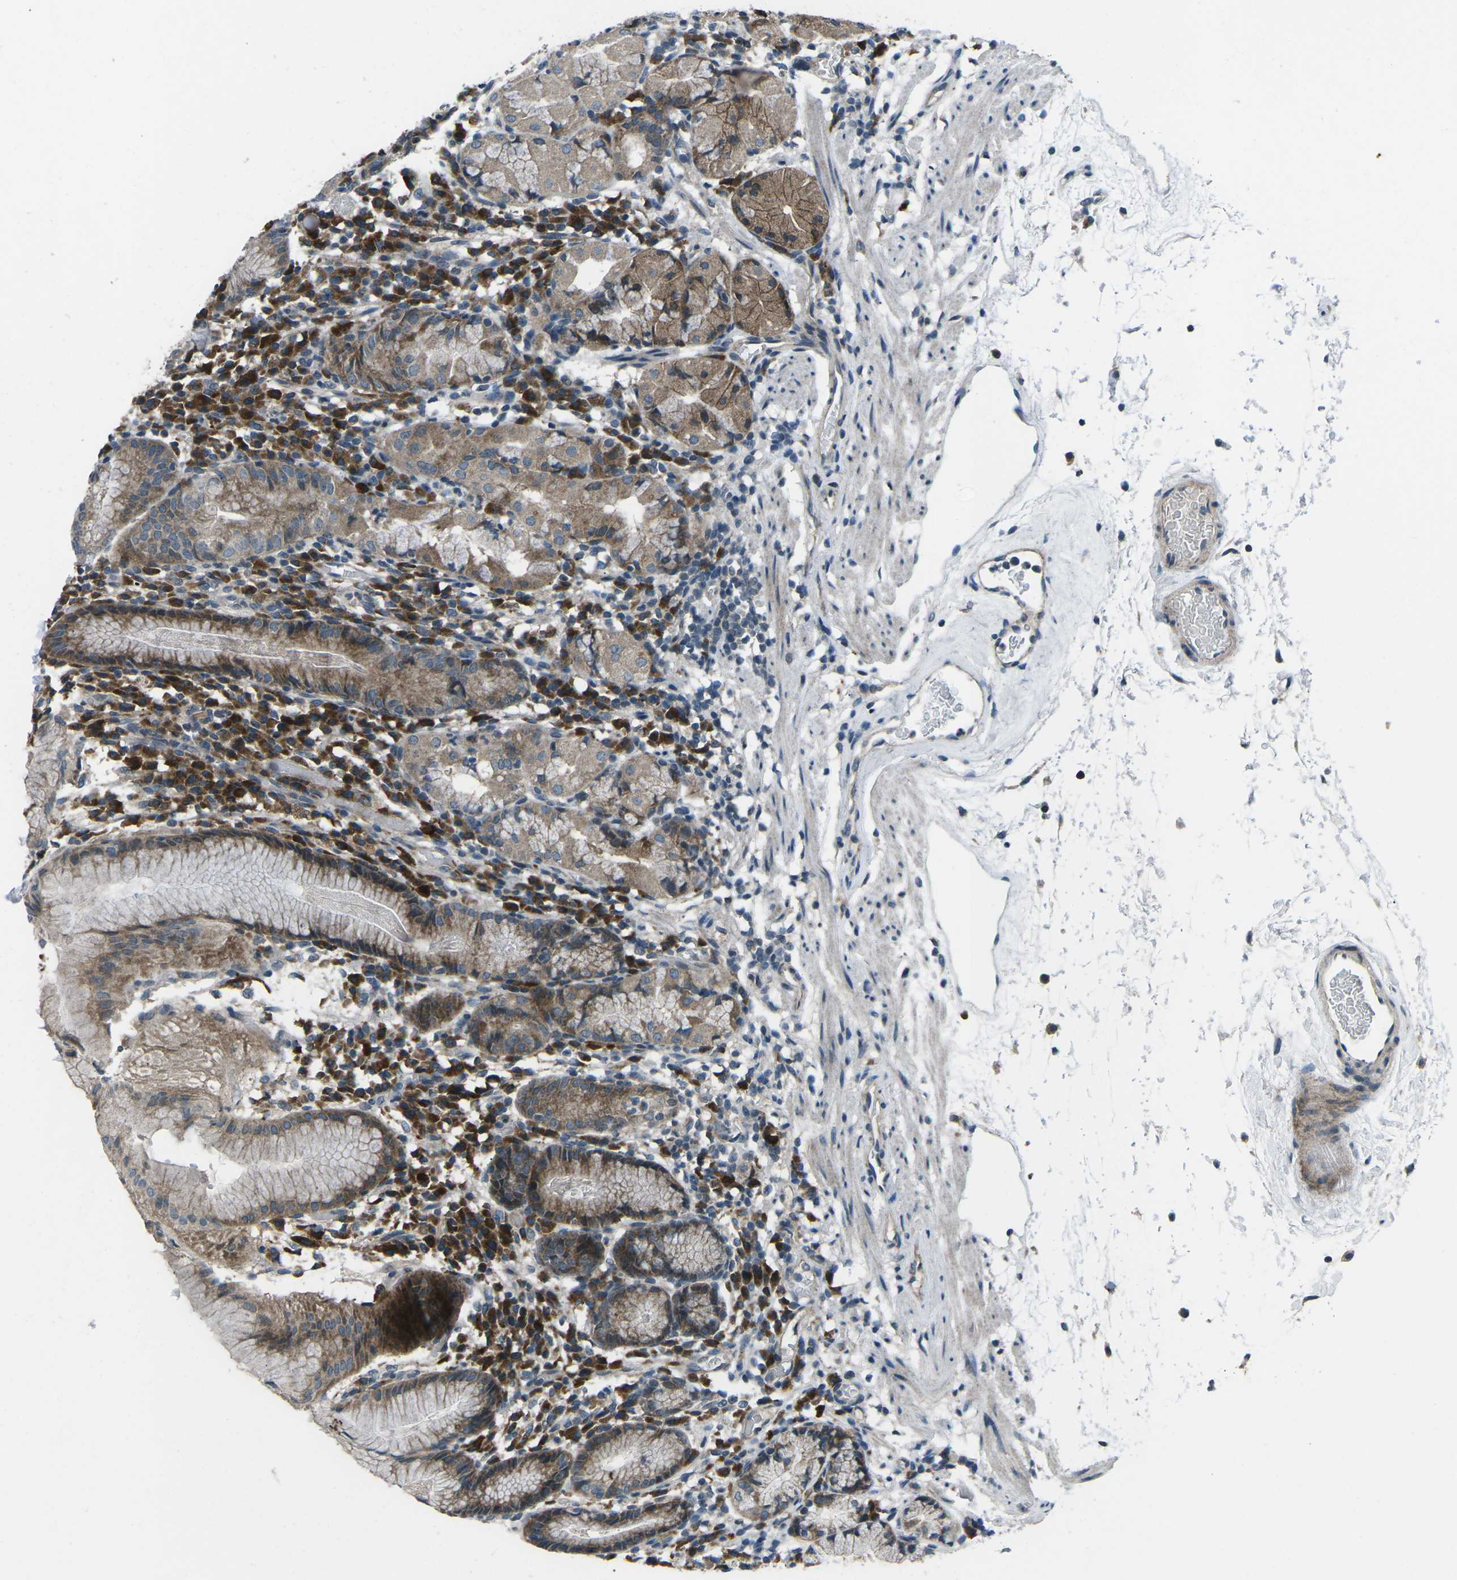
{"staining": {"intensity": "strong", "quantity": "25%-75%", "location": "cytoplasmic/membranous"}, "tissue": "stomach", "cell_type": "Glandular cells", "image_type": "normal", "snomed": [{"axis": "morphology", "description": "Normal tissue, NOS"}, {"axis": "topography", "description": "Stomach"}, {"axis": "topography", "description": "Stomach, lower"}], "caption": "Human stomach stained for a protein (brown) reveals strong cytoplasmic/membranous positive positivity in about 25%-75% of glandular cells.", "gene": "CDK16", "patient": {"sex": "female", "age": 75}}